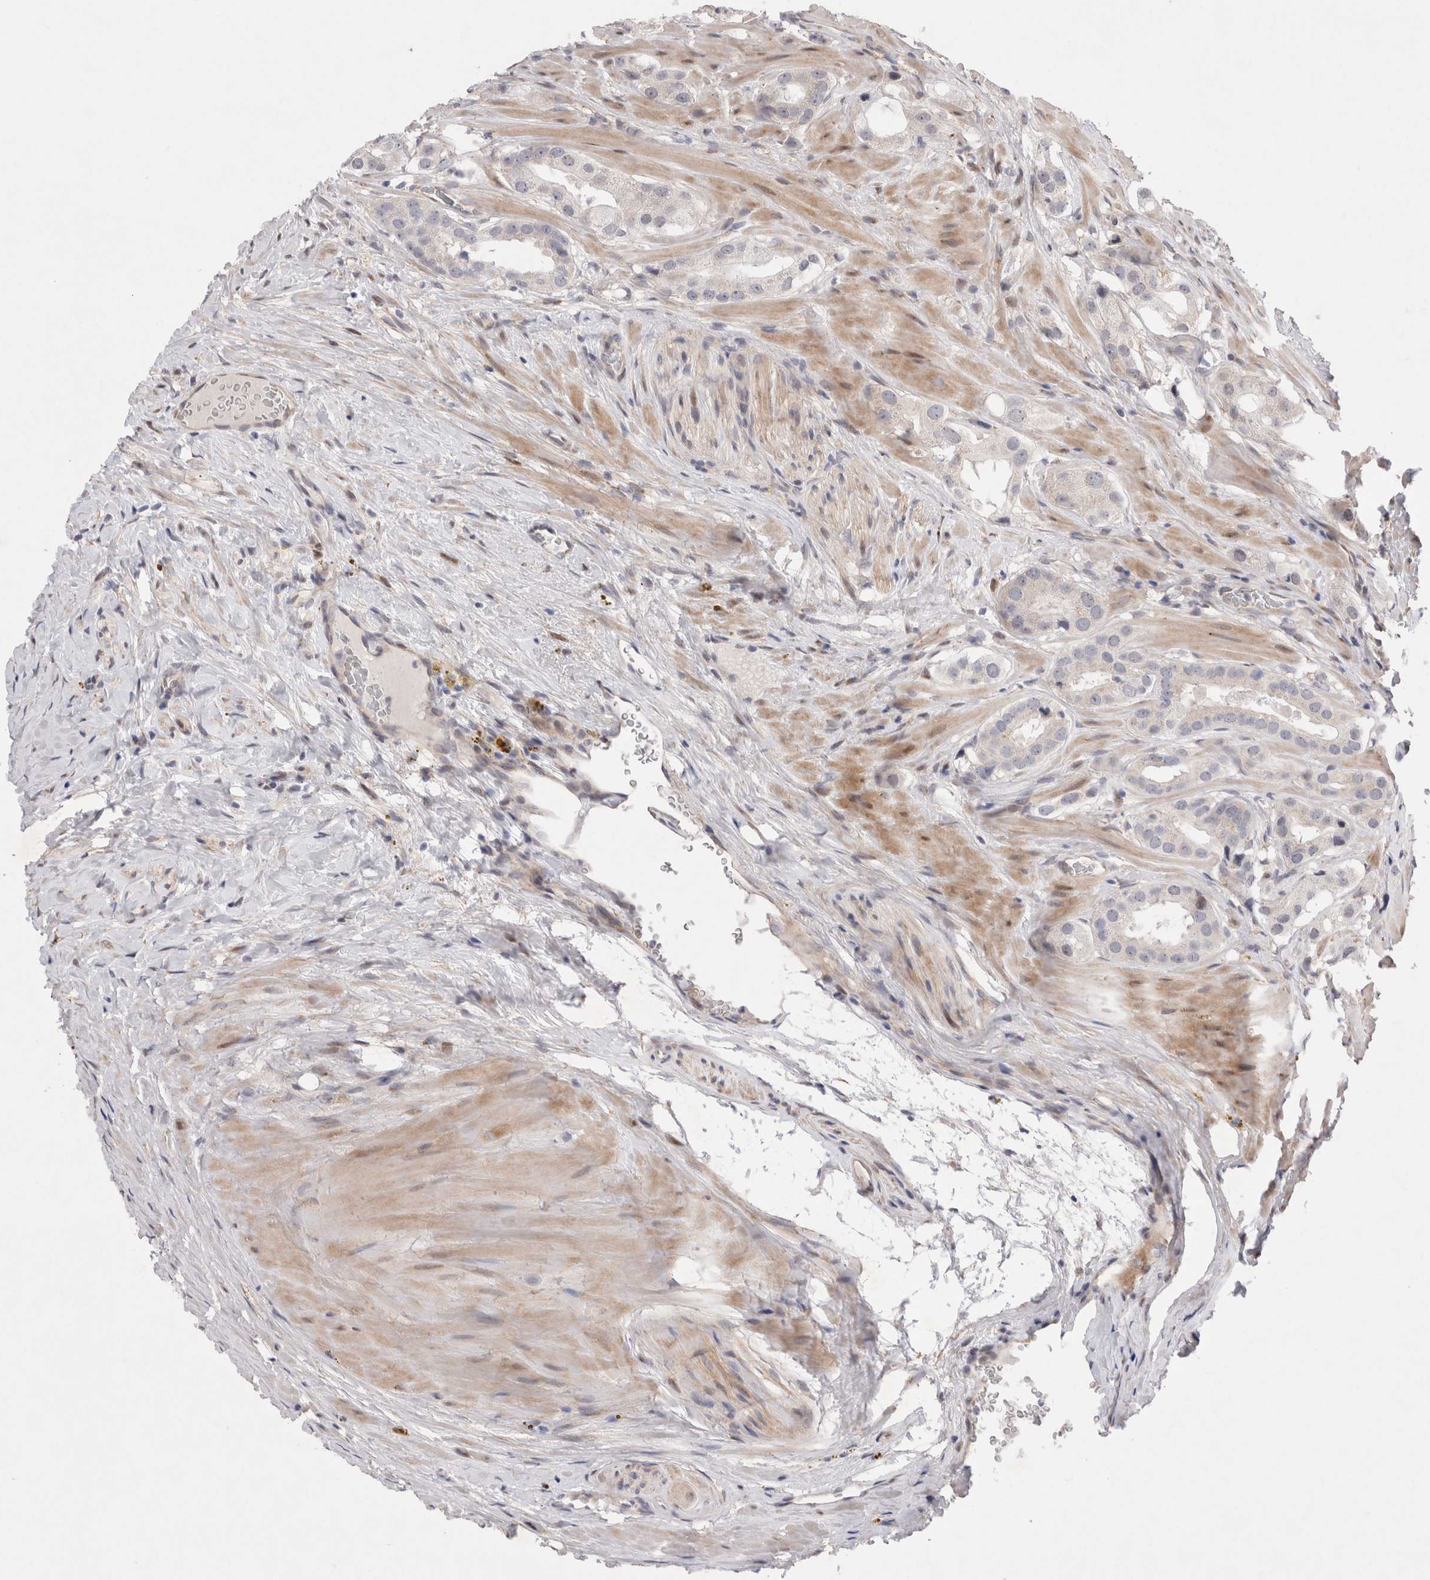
{"staining": {"intensity": "negative", "quantity": "none", "location": "none"}, "tissue": "prostate cancer", "cell_type": "Tumor cells", "image_type": "cancer", "snomed": [{"axis": "morphology", "description": "Adenocarcinoma, High grade"}, {"axis": "topography", "description": "Prostate"}], "caption": "Tumor cells show no significant expression in prostate cancer. (DAB immunohistochemistry, high magnification).", "gene": "GIMAP6", "patient": {"sex": "male", "age": 63}}